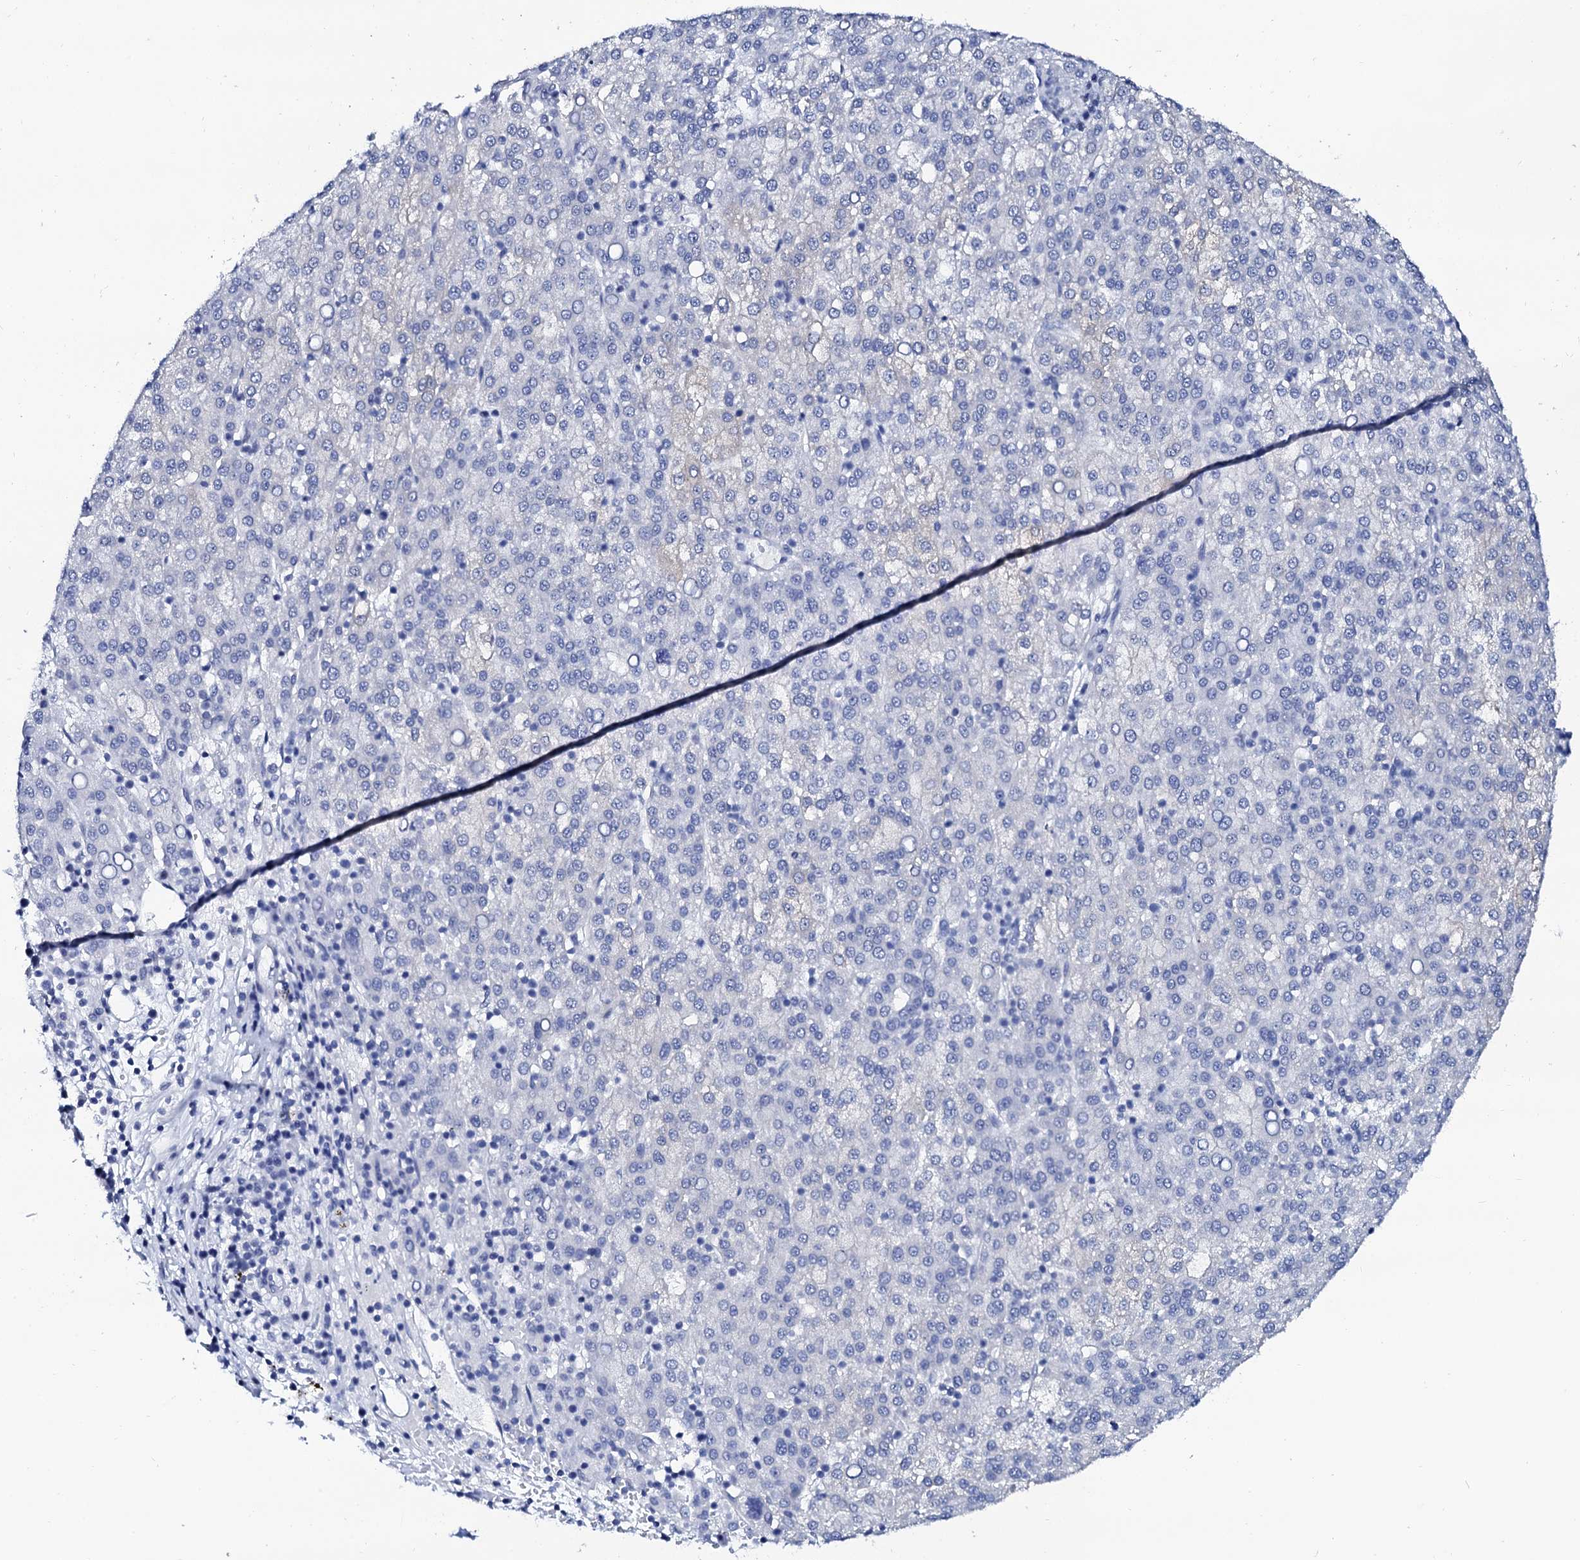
{"staining": {"intensity": "negative", "quantity": "none", "location": "none"}, "tissue": "liver cancer", "cell_type": "Tumor cells", "image_type": "cancer", "snomed": [{"axis": "morphology", "description": "Carcinoma, Hepatocellular, NOS"}, {"axis": "topography", "description": "Liver"}], "caption": "DAB immunohistochemical staining of human liver cancer (hepatocellular carcinoma) reveals no significant staining in tumor cells. (Immunohistochemistry (ihc), brightfield microscopy, high magnification).", "gene": "SPATA19", "patient": {"sex": "female", "age": 58}}